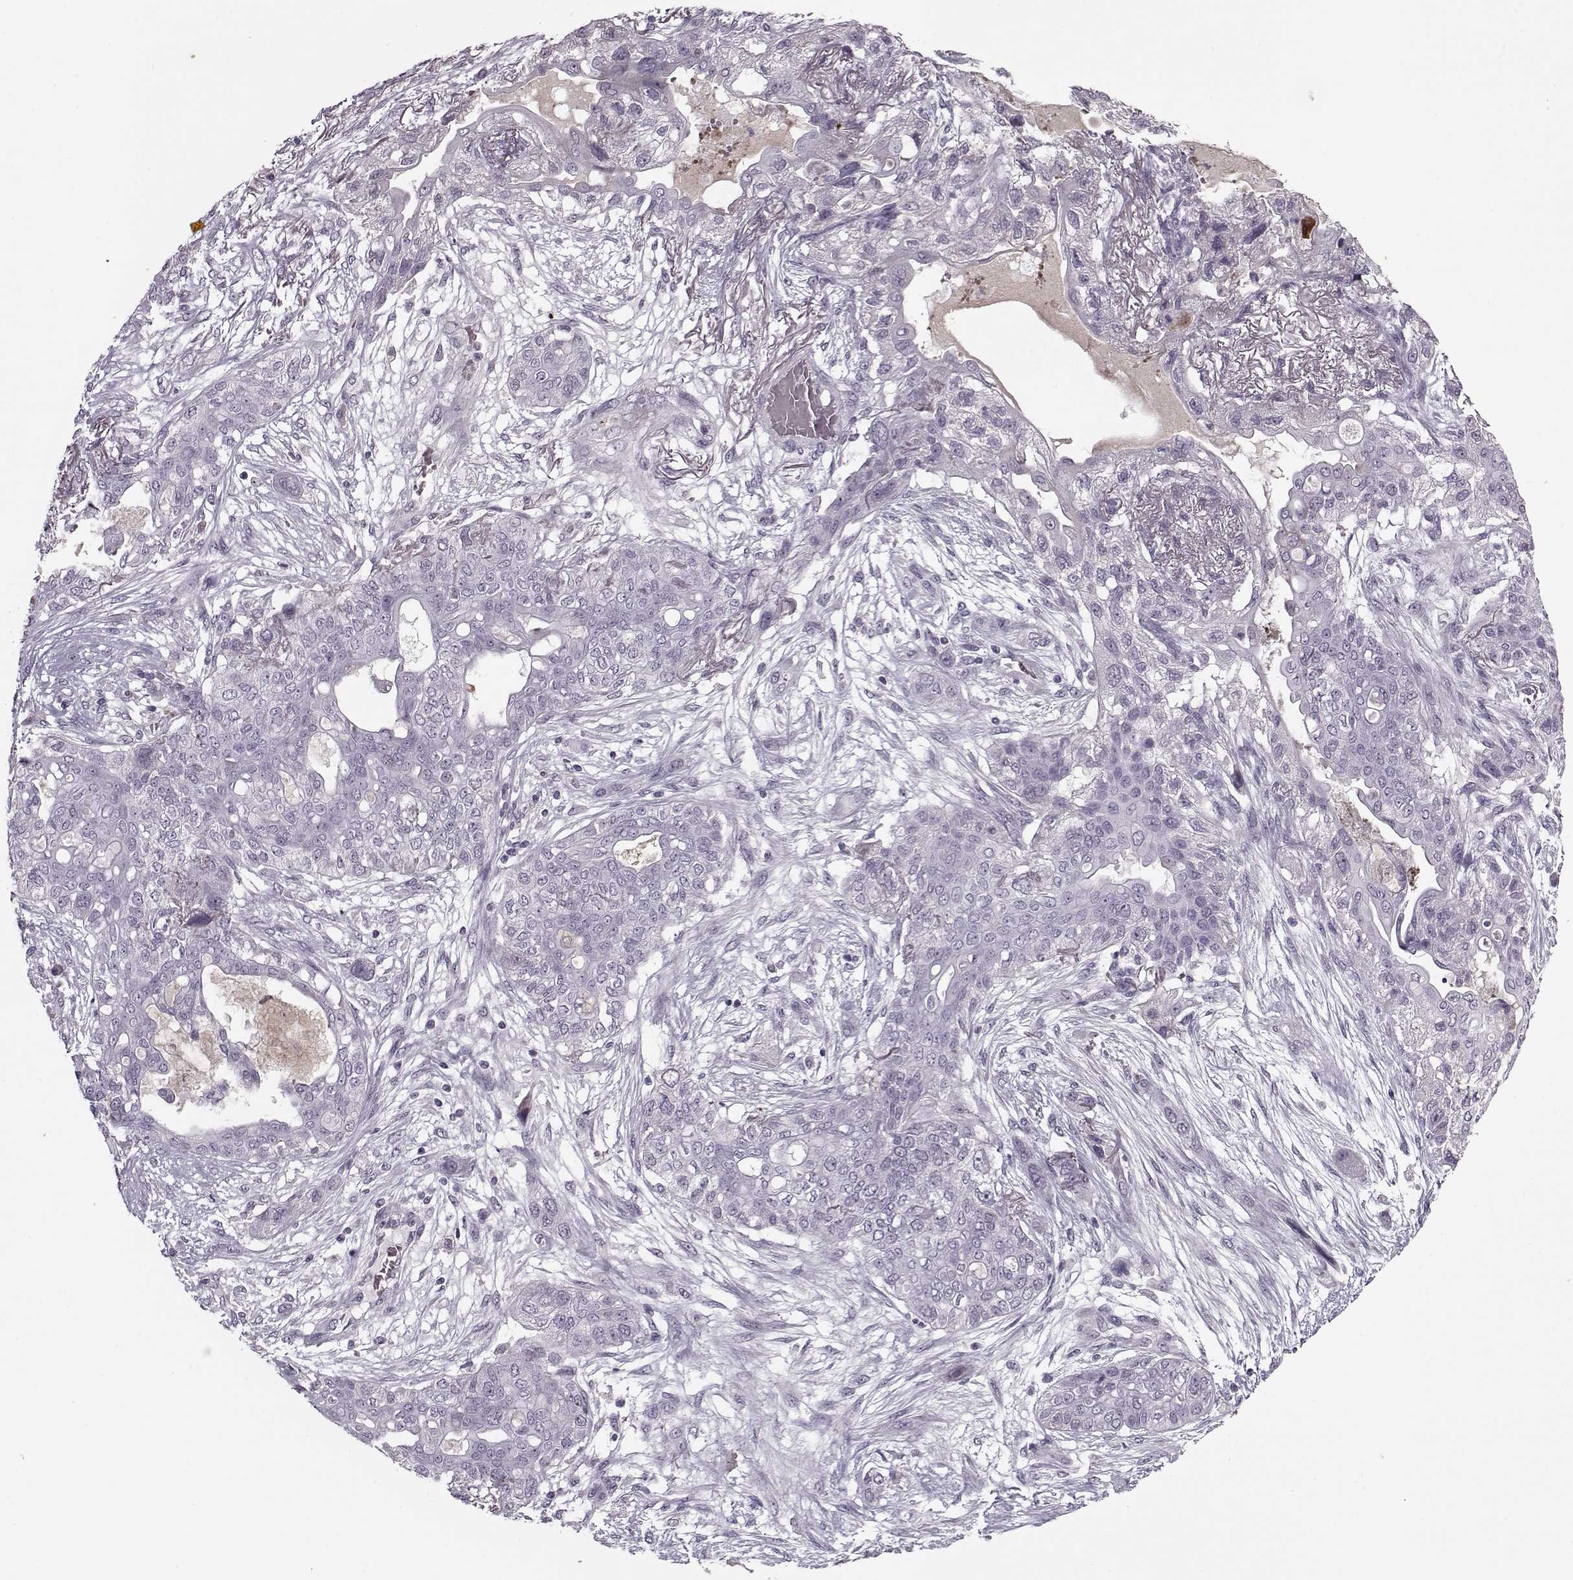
{"staining": {"intensity": "negative", "quantity": "none", "location": "none"}, "tissue": "lung cancer", "cell_type": "Tumor cells", "image_type": "cancer", "snomed": [{"axis": "morphology", "description": "Squamous cell carcinoma, NOS"}, {"axis": "topography", "description": "Lung"}], "caption": "The histopathology image shows no staining of tumor cells in squamous cell carcinoma (lung). (DAB (3,3'-diaminobenzidine) immunohistochemistry (IHC) visualized using brightfield microscopy, high magnification).", "gene": "KRT9", "patient": {"sex": "female", "age": 70}}